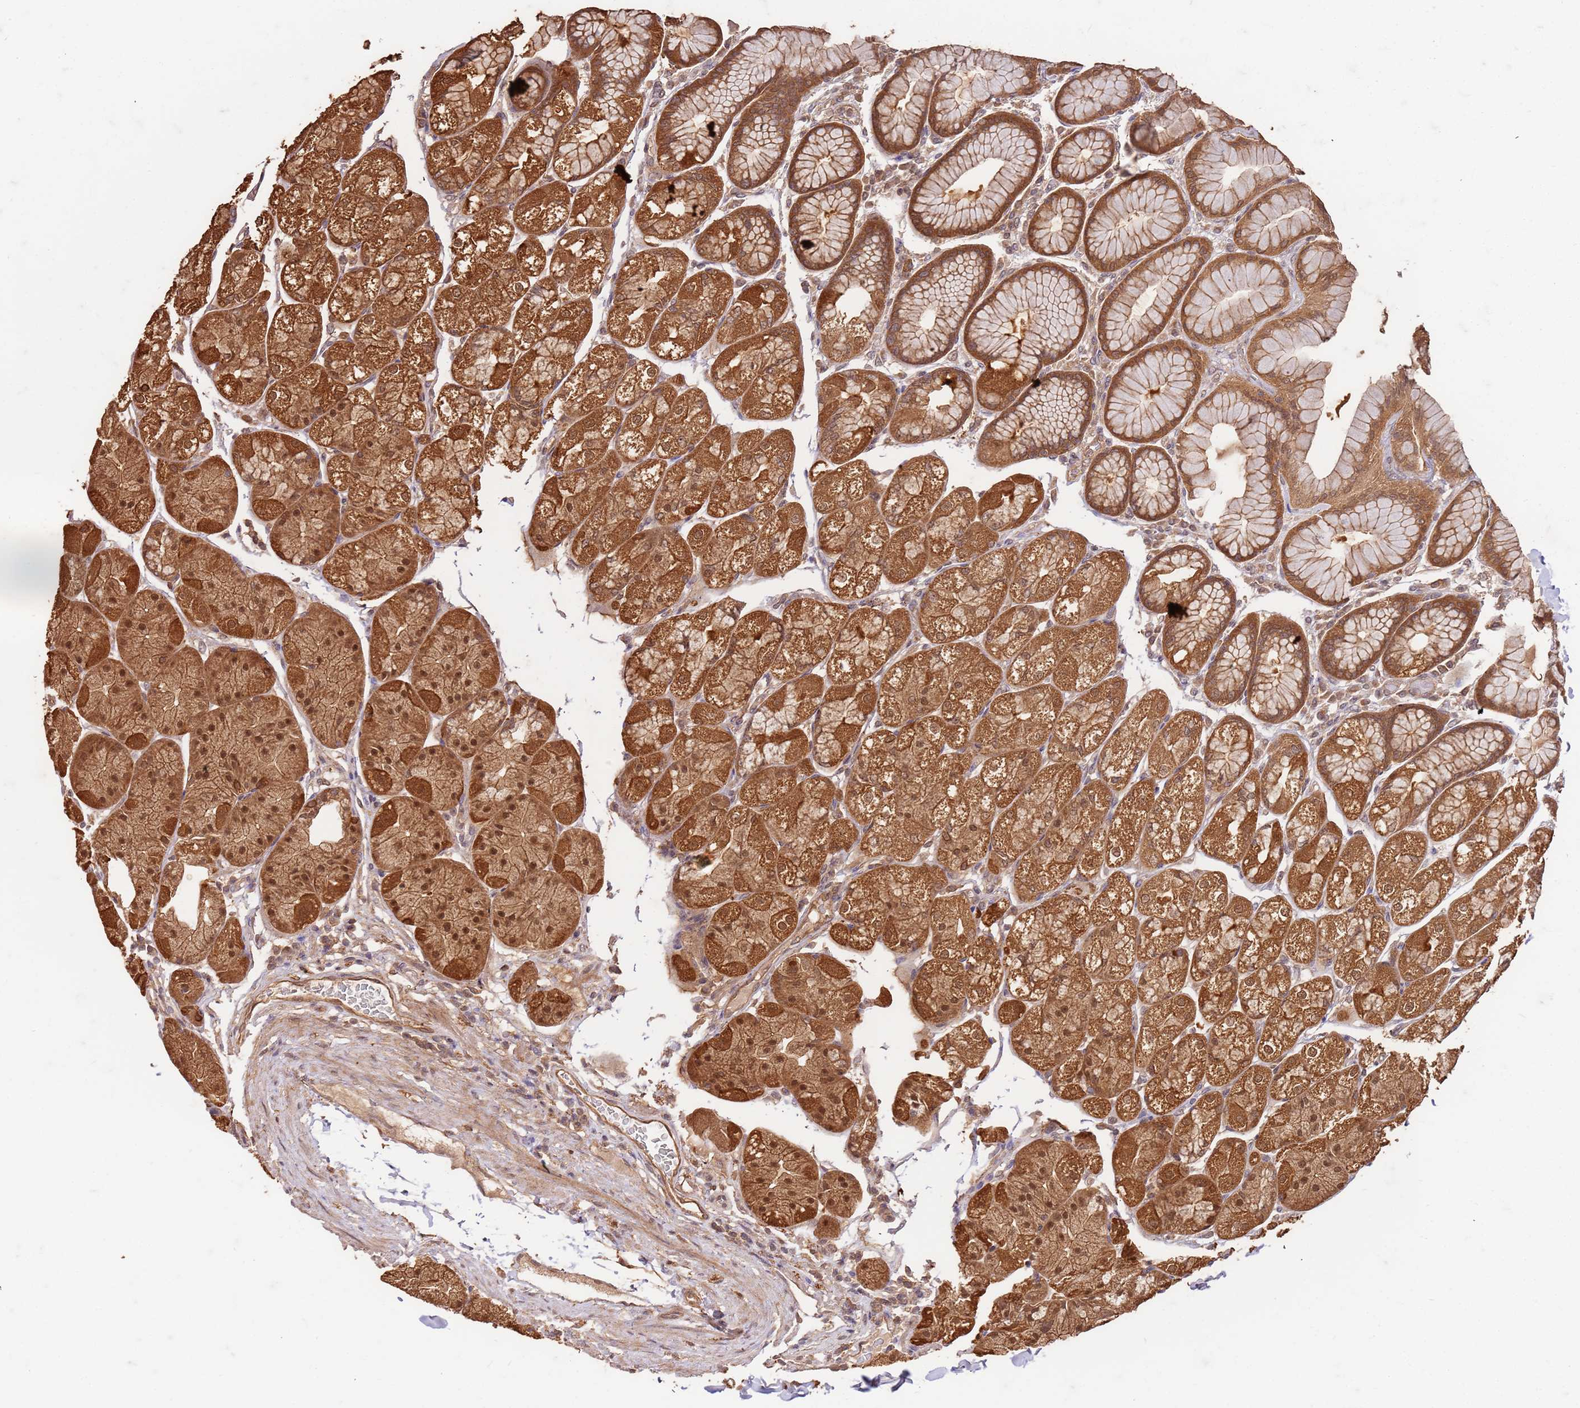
{"staining": {"intensity": "strong", "quantity": ">75%", "location": "cytoplasmic/membranous,nuclear"}, "tissue": "stomach", "cell_type": "Glandular cells", "image_type": "normal", "snomed": [{"axis": "morphology", "description": "Normal tissue, NOS"}, {"axis": "topography", "description": "Stomach"}], "caption": "Strong cytoplasmic/membranous,nuclear positivity for a protein is identified in approximately >75% of glandular cells of normal stomach using immunohistochemistry.", "gene": "UBE3A", "patient": {"sex": "male", "age": 57}}